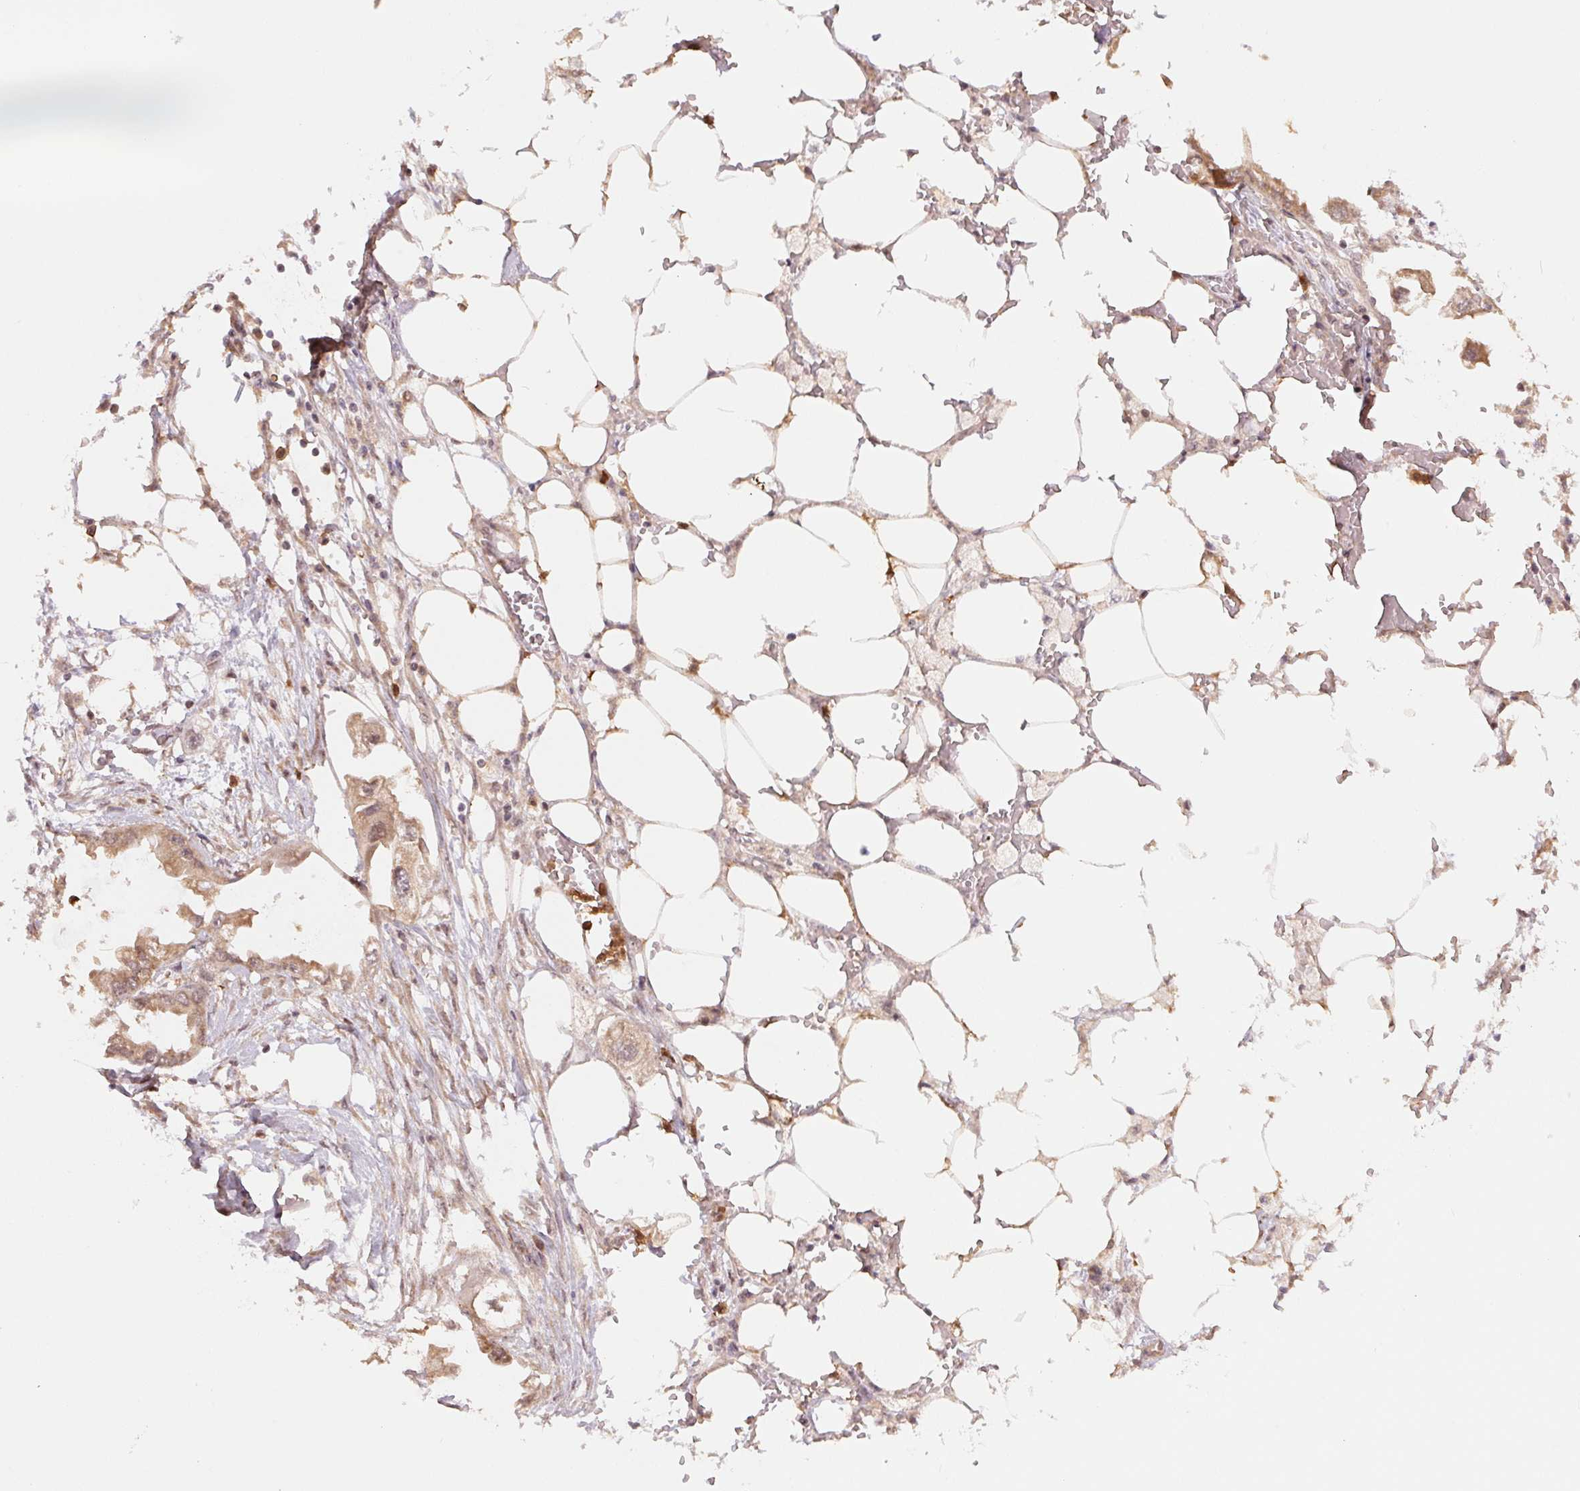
{"staining": {"intensity": "weak", "quantity": ">75%", "location": "cytoplasmic/membranous,nuclear"}, "tissue": "endometrial cancer", "cell_type": "Tumor cells", "image_type": "cancer", "snomed": [{"axis": "morphology", "description": "Adenocarcinoma, NOS"}, {"axis": "morphology", "description": "Adenocarcinoma, metastatic, NOS"}, {"axis": "topography", "description": "Adipose tissue"}, {"axis": "topography", "description": "Endometrium"}], "caption": "The histopathology image reveals immunohistochemical staining of endometrial metastatic adenocarcinoma. There is weak cytoplasmic/membranous and nuclear expression is identified in about >75% of tumor cells. The protein is shown in brown color, while the nuclei are stained blue.", "gene": "CDC123", "patient": {"sex": "female", "age": 67}}